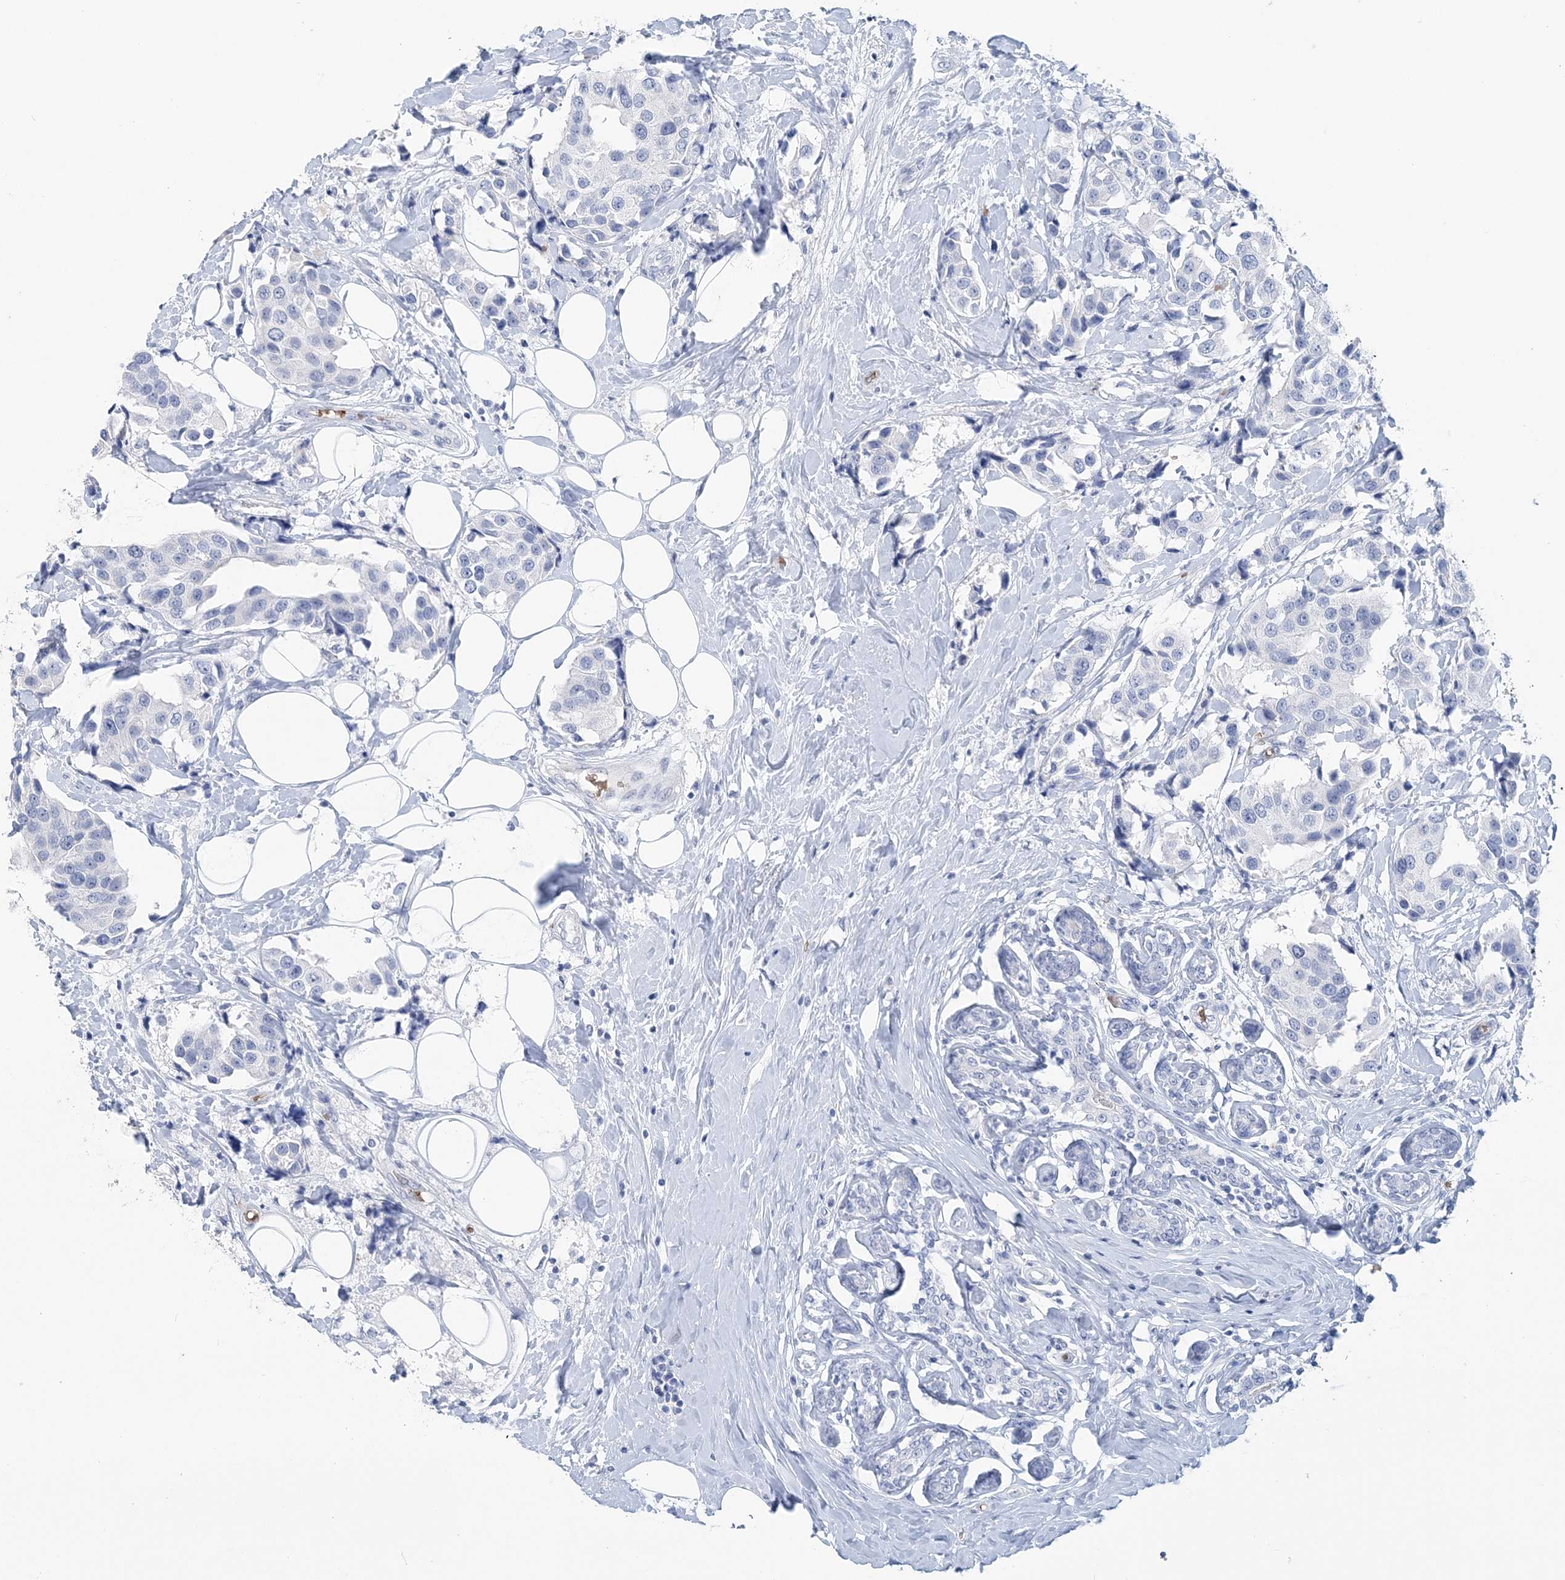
{"staining": {"intensity": "negative", "quantity": "none", "location": "none"}, "tissue": "breast cancer", "cell_type": "Tumor cells", "image_type": "cancer", "snomed": [{"axis": "morphology", "description": "Normal tissue, NOS"}, {"axis": "morphology", "description": "Duct carcinoma"}, {"axis": "topography", "description": "Breast"}], "caption": "This is an immunohistochemistry histopathology image of human invasive ductal carcinoma (breast). There is no expression in tumor cells.", "gene": "HBD", "patient": {"sex": "female", "age": 39}}